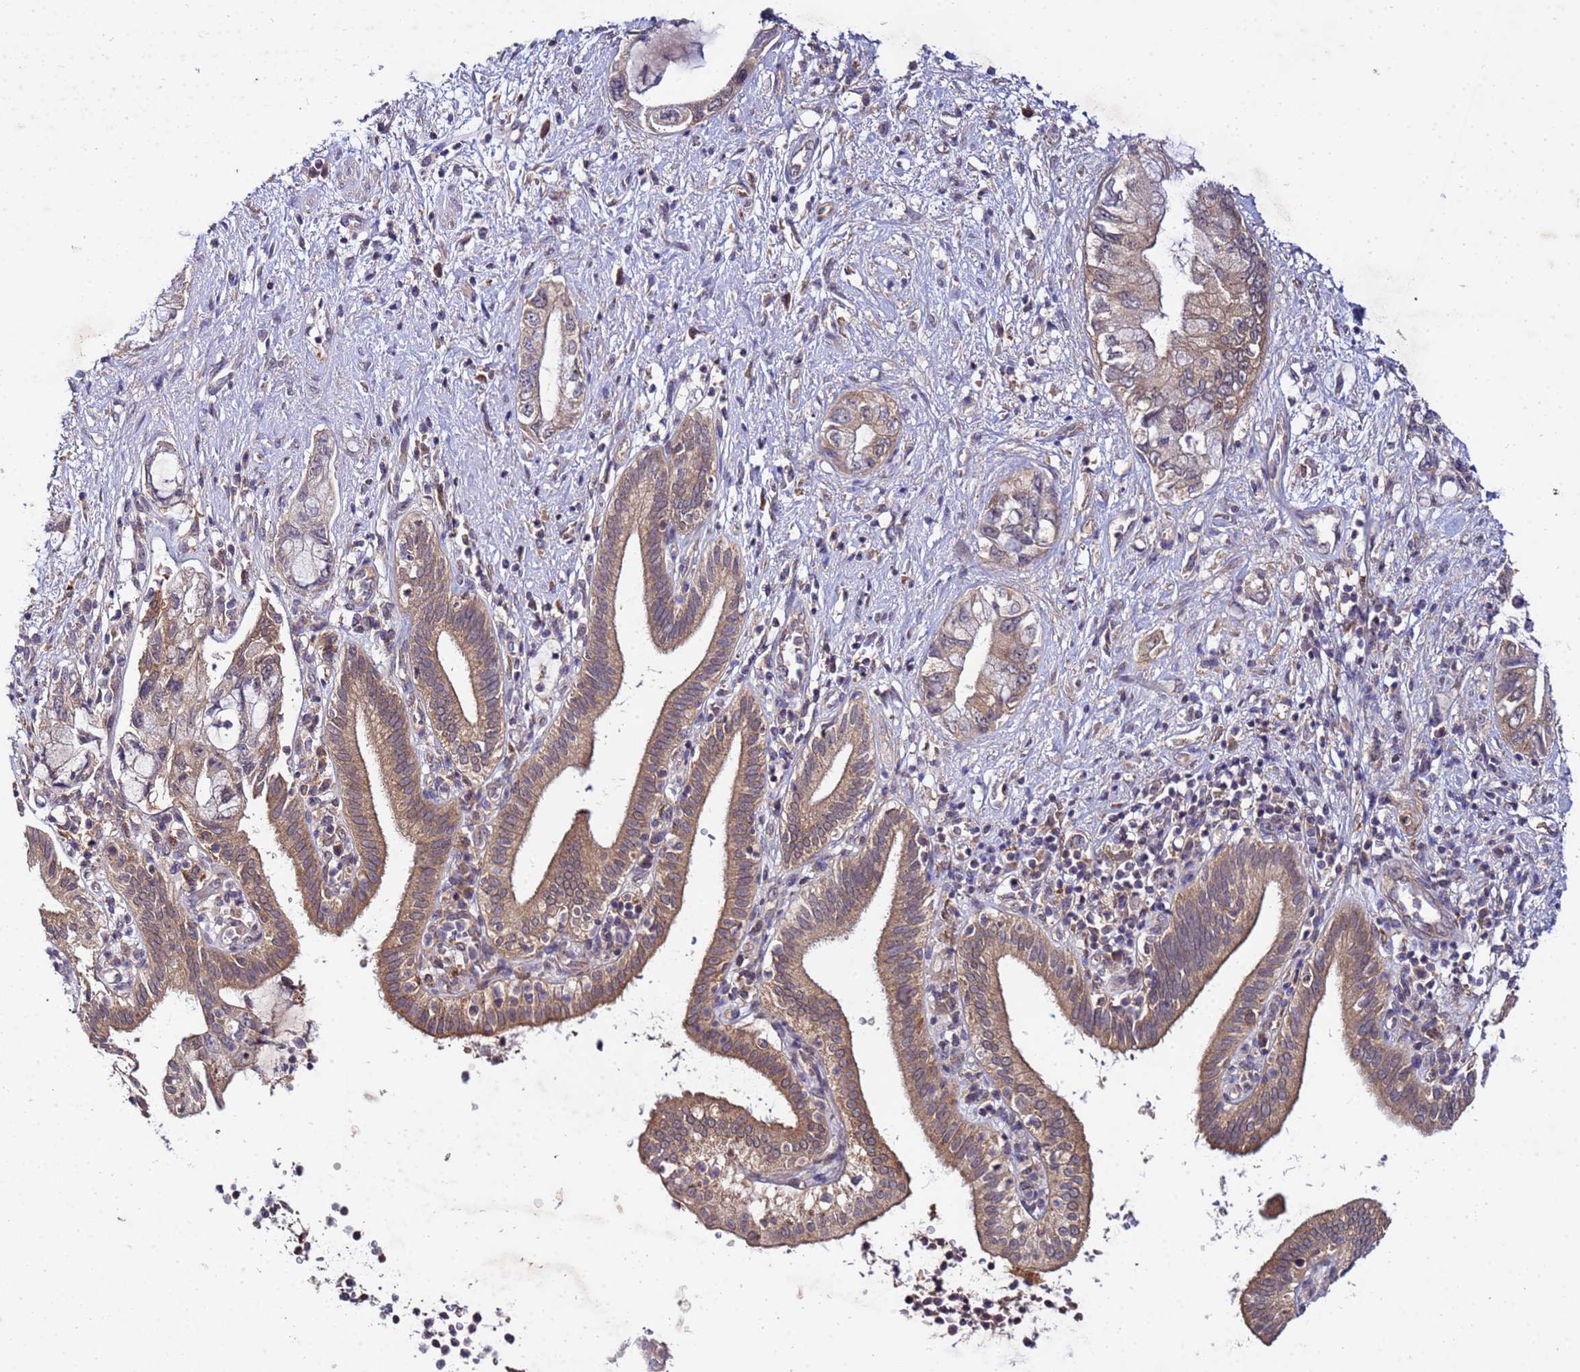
{"staining": {"intensity": "moderate", "quantity": ">75%", "location": "cytoplasmic/membranous"}, "tissue": "pancreatic cancer", "cell_type": "Tumor cells", "image_type": "cancer", "snomed": [{"axis": "morphology", "description": "Adenocarcinoma, NOS"}, {"axis": "topography", "description": "Pancreas"}], "caption": "Immunohistochemical staining of pancreatic cancer demonstrates medium levels of moderate cytoplasmic/membranous protein expression in about >75% of tumor cells. Using DAB (brown) and hematoxylin (blue) stains, captured at high magnification using brightfield microscopy.", "gene": "GSPT2", "patient": {"sex": "female", "age": 73}}